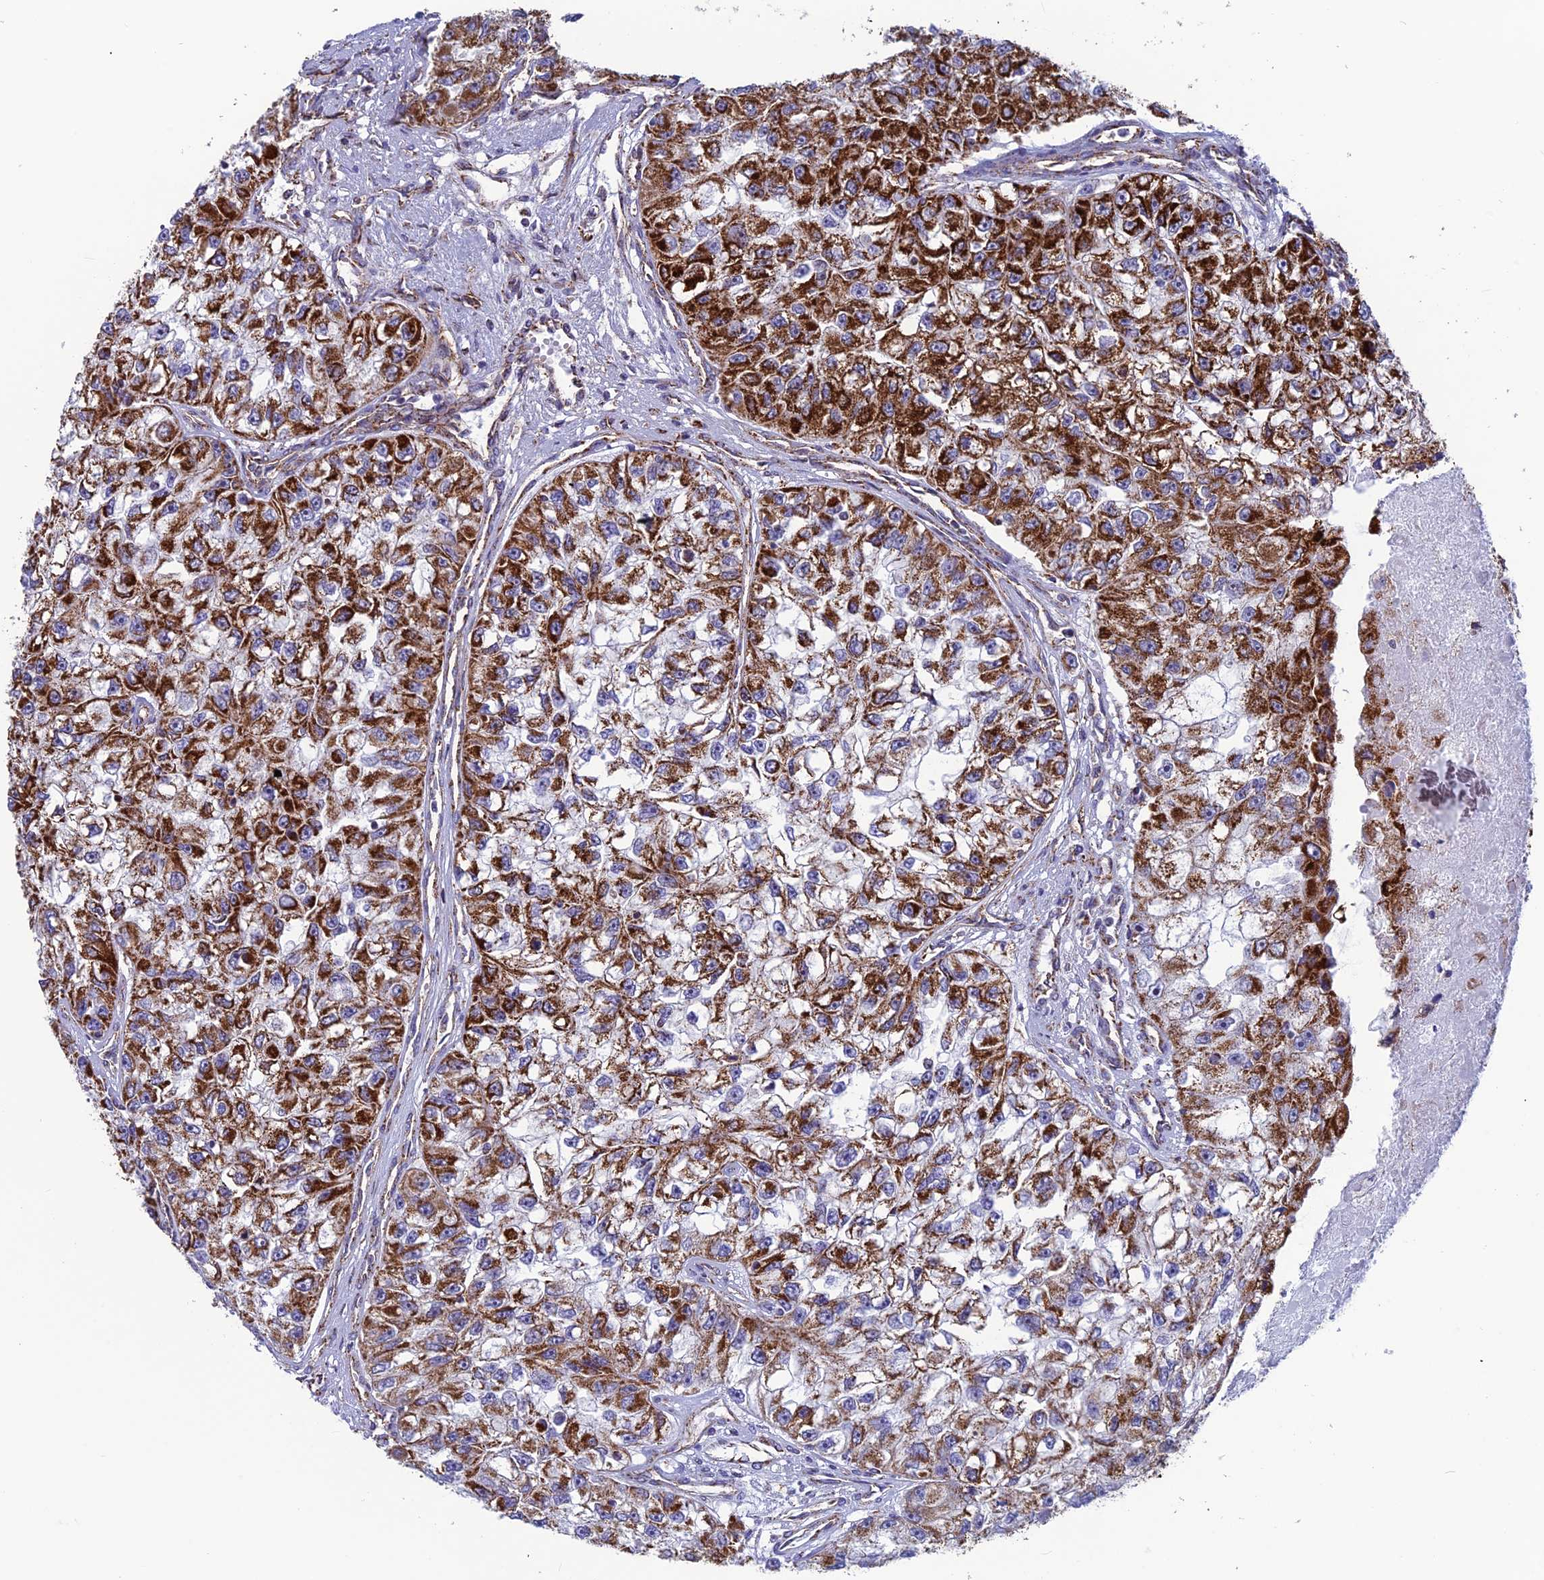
{"staining": {"intensity": "strong", "quantity": ">75%", "location": "cytoplasmic/membranous"}, "tissue": "renal cancer", "cell_type": "Tumor cells", "image_type": "cancer", "snomed": [{"axis": "morphology", "description": "Adenocarcinoma, NOS"}, {"axis": "topography", "description": "Kidney"}], "caption": "The histopathology image exhibits a brown stain indicating the presence of a protein in the cytoplasmic/membranous of tumor cells in renal adenocarcinoma.", "gene": "MRPS18B", "patient": {"sex": "male", "age": 63}}